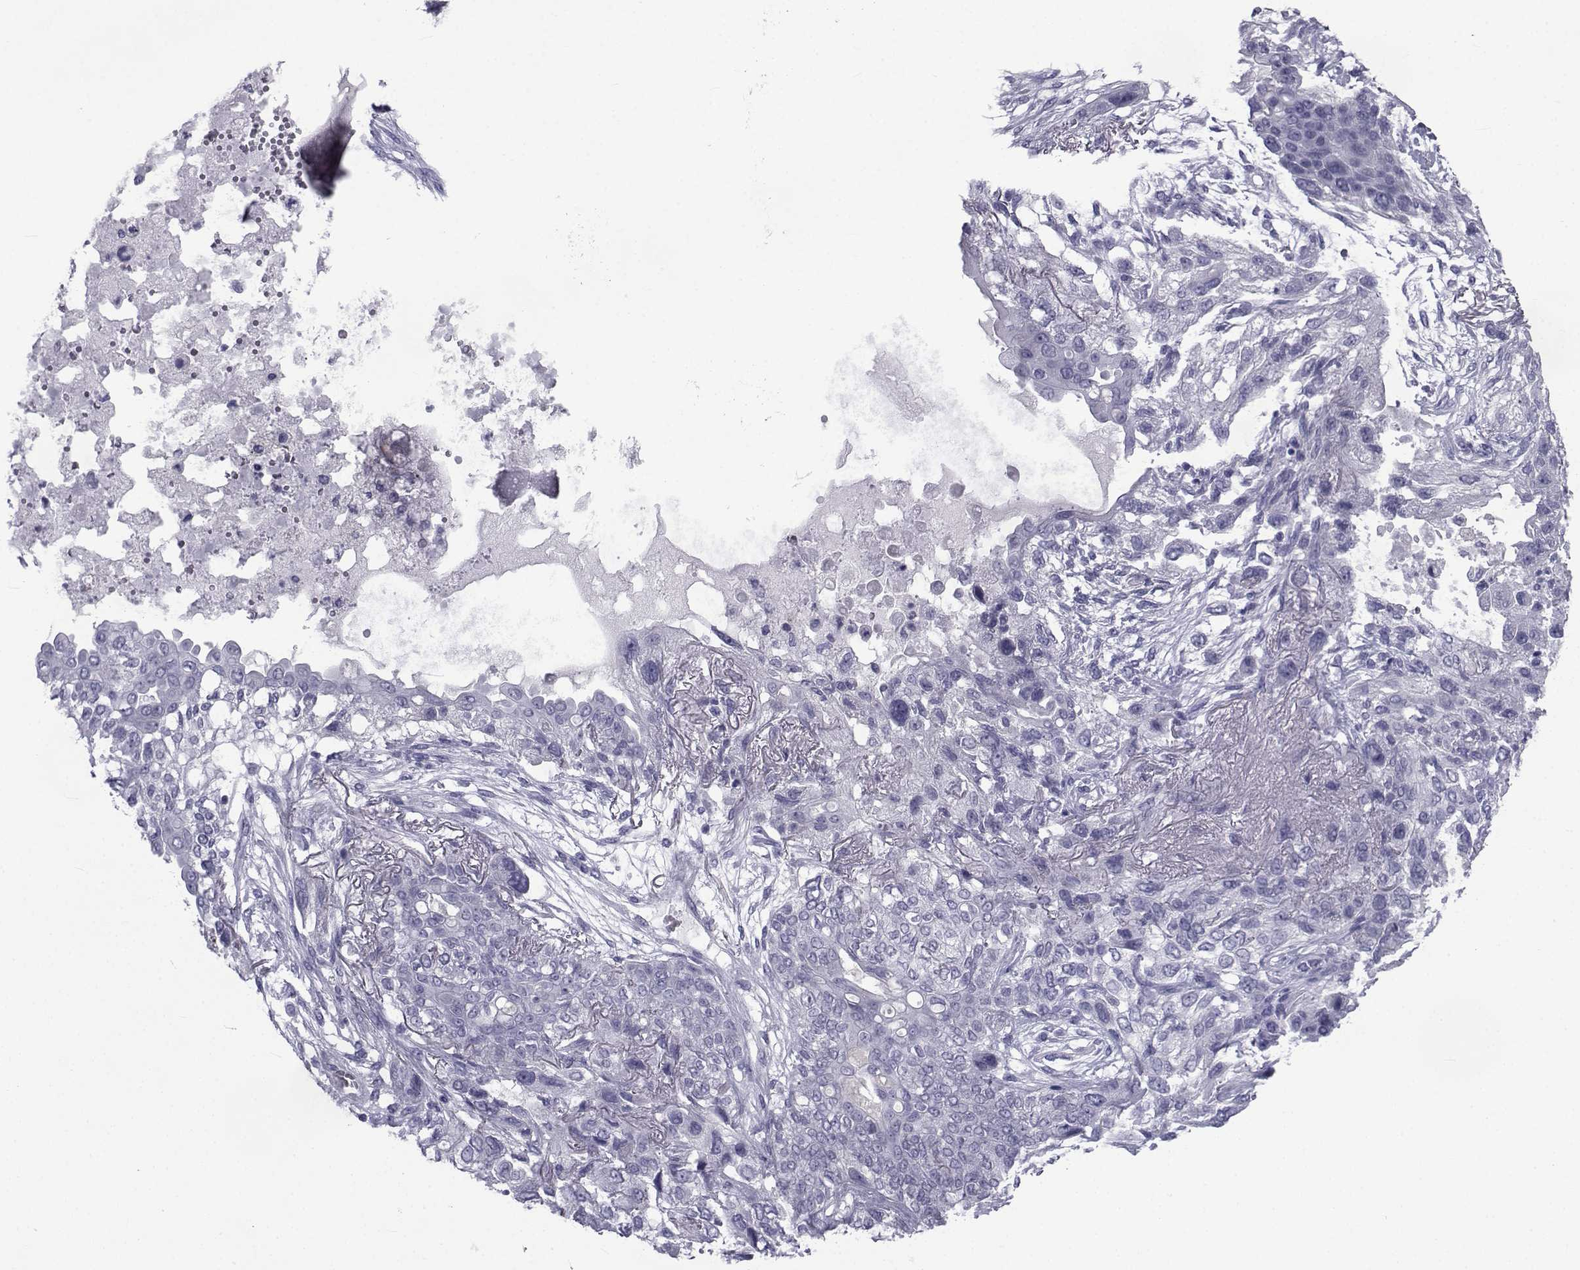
{"staining": {"intensity": "negative", "quantity": "none", "location": "none"}, "tissue": "lung cancer", "cell_type": "Tumor cells", "image_type": "cancer", "snomed": [{"axis": "morphology", "description": "Squamous cell carcinoma, NOS"}, {"axis": "topography", "description": "Lung"}], "caption": "The photomicrograph demonstrates no staining of tumor cells in lung cancer (squamous cell carcinoma).", "gene": "PDE6H", "patient": {"sex": "female", "age": 70}}